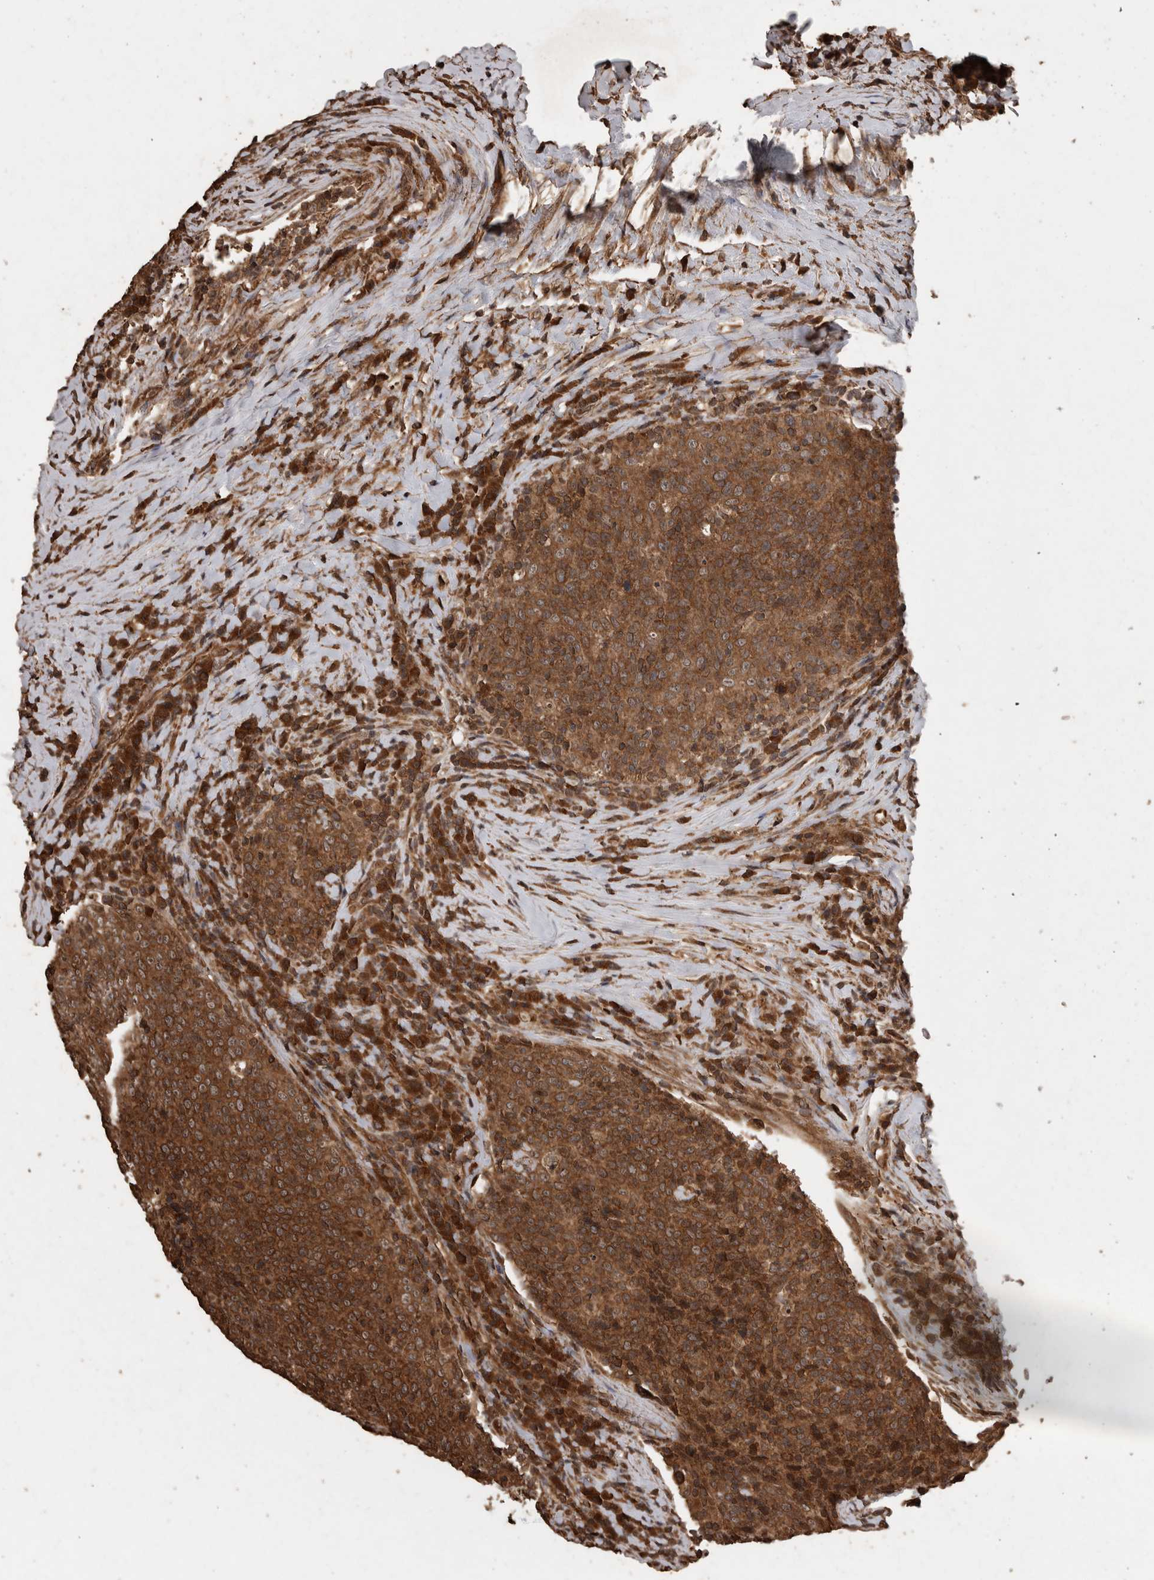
{"staining": {"intensity": "strong", "quantity": ">75%", "location": "cytoplasmic/membranous"}, "tissue": "head and neck cancer", "cell_type": "Tumor cells", "image_type": "cancer", "snomed": [{"axis": "morphology", "description": "Squamous cell carcinoma, NOS"}, {"axis": "morphology", "description": "Squamous cell carcinoma, metastatic, NOS"}, {"axis": "topography", "description": "Lymph node"}, {"axis": "topography", "description": "Head-Neck"}], "caption": "Tumor cells show high levels of strong cytoplasmic/membranous staining in about >75% of cells in human head and neck squamous cell carcinoma. The staining was performed using DAB, with brown indicating positive protein expression. Nuclei are stained blue with hematoxylin.", "gene": "PINK1", "patient": {"sex": "male", "age": 62}}